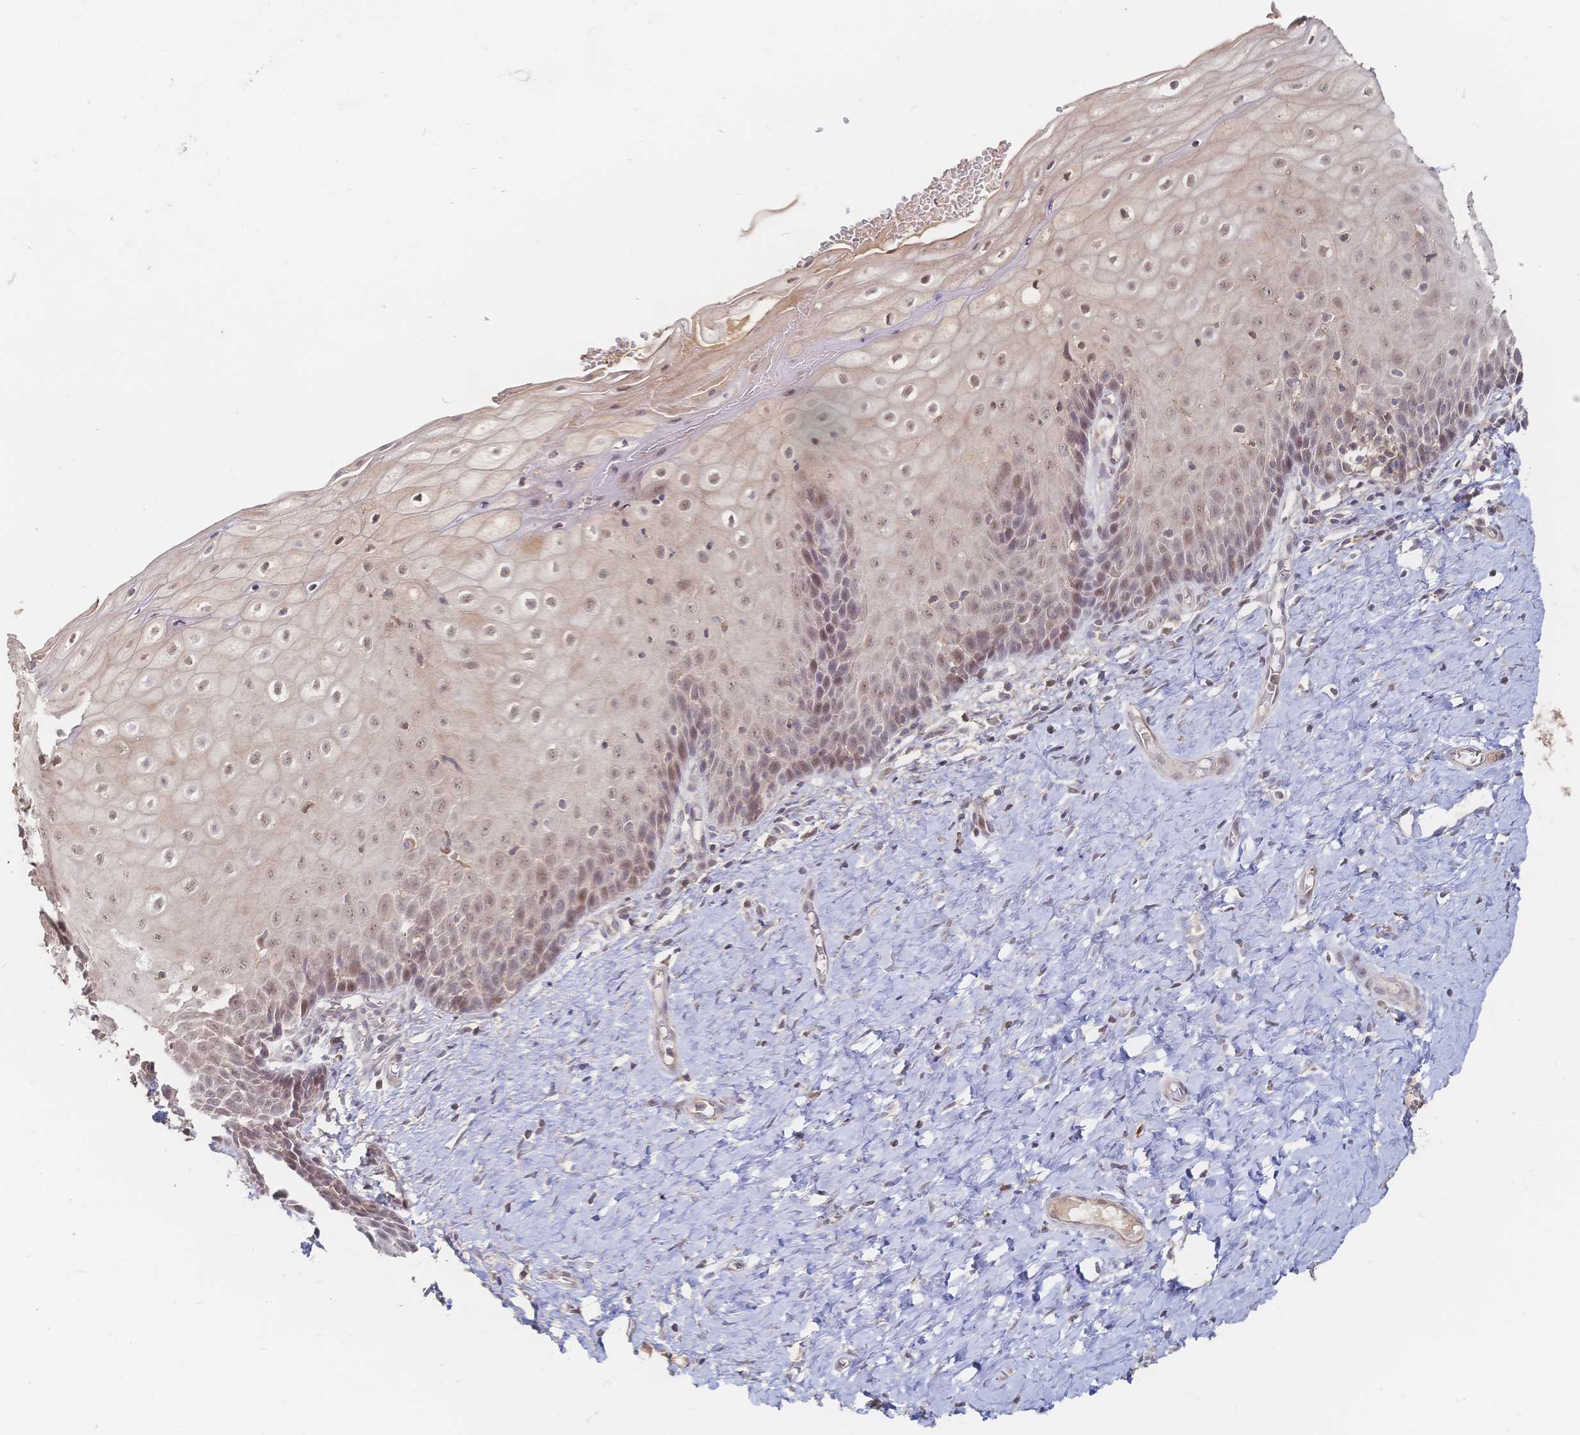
{"staining": {"intensity": "weak", "quantity": "25%-75%", "location": "nuclear"}, "tissue": "cervix", "cell_type": "Squamous epithelial cells", "image_type": "normal", "snomed": [{"axis": "morphology", "description": "Normal tissue, NOS"}, {"axis": "topography", "description": "Cervix"}], "caption": "Immunohistochemistry (IHC) histopathology image of benign human cervix stained for a protein (brown), which exhibits low levels of weak nuclear staining in approximately 25%-75% of squamous epithelial cells.", "gene": "LRP5", "patient": {"sex": "female", "age": 37}}